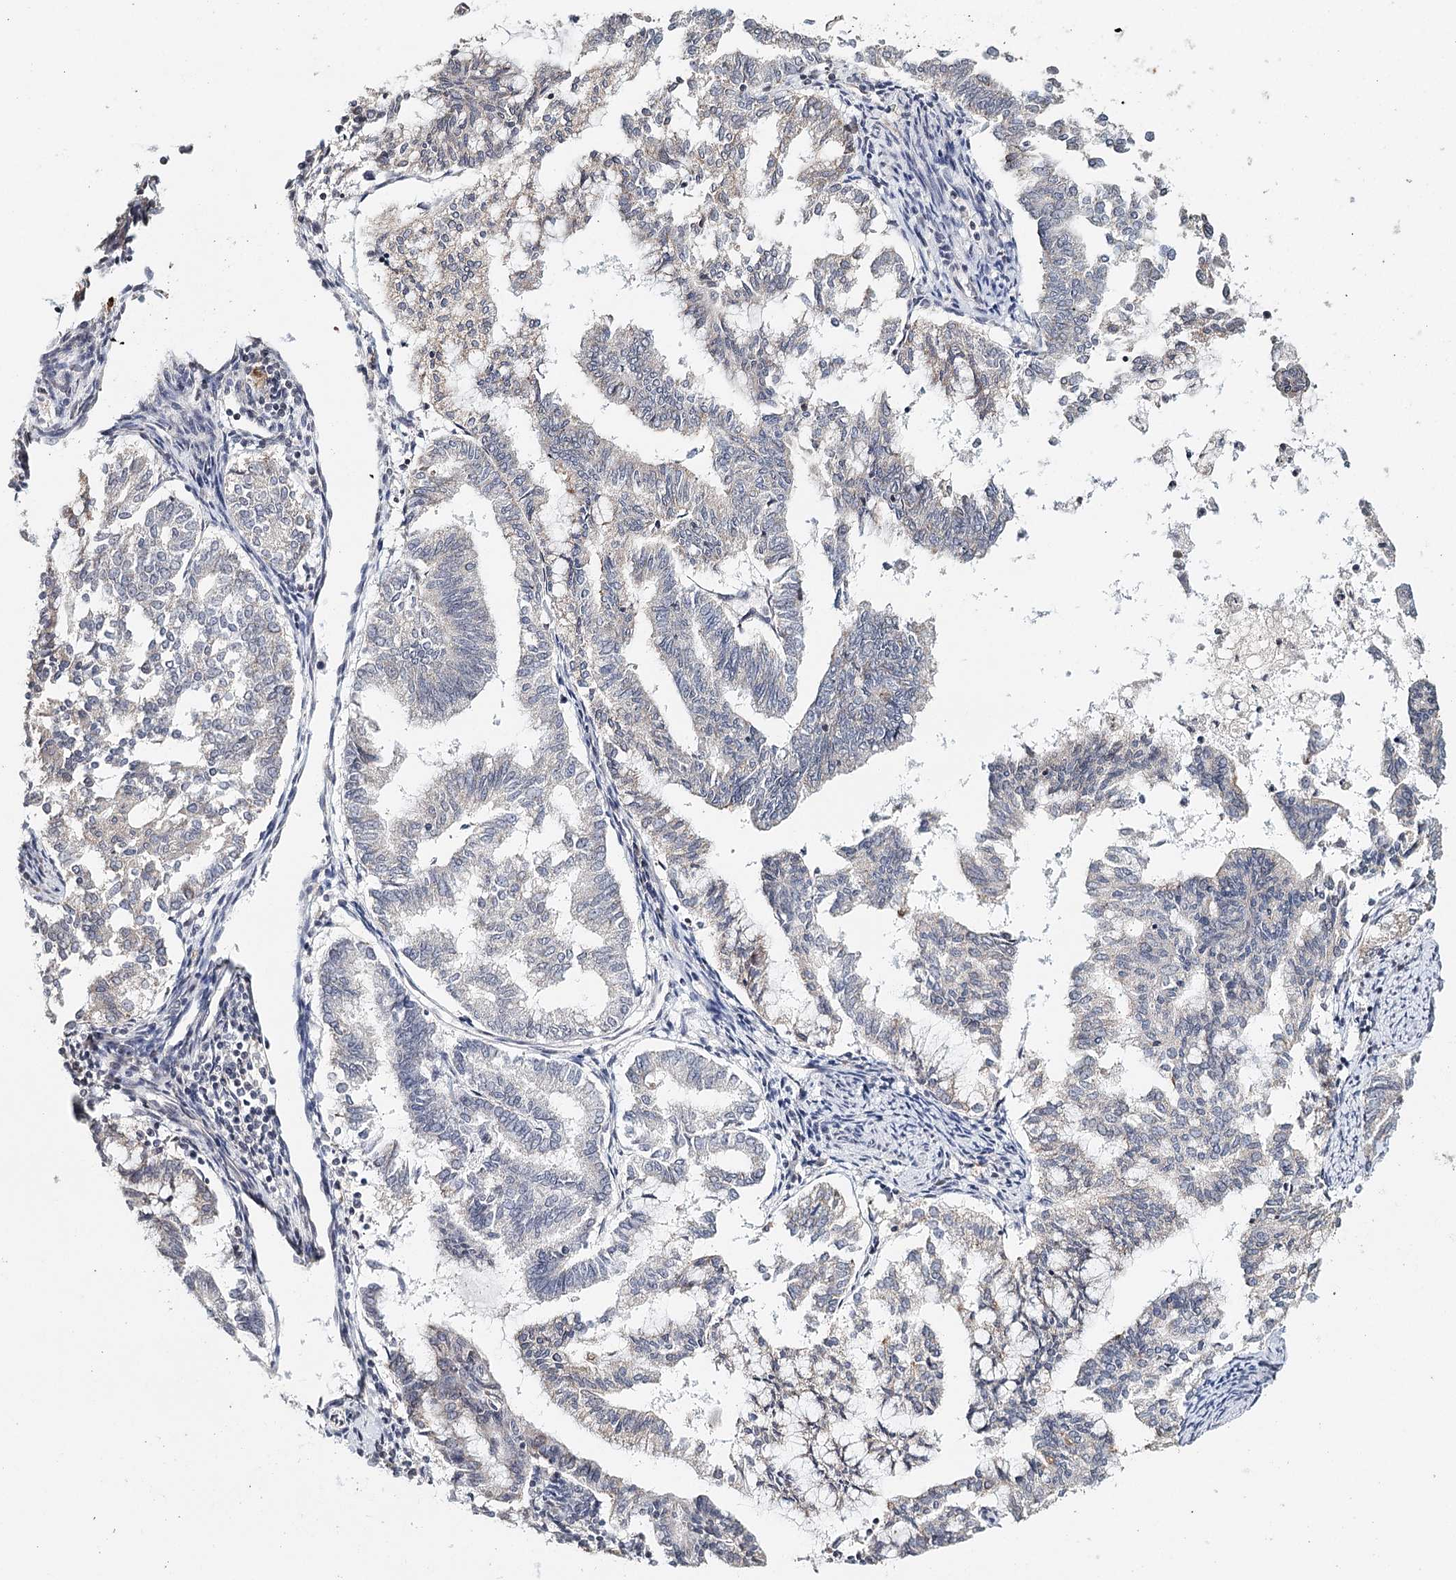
{"staining": {"intensity": "weak", "quantity": "<25%", "location": "nuclear"}, "tissue": "endometrial cancer", "cell_type": "Tumor cells", "image_type": "cancer", "snomed": [{"axis": "morphology", "description": "Adenocarcinoma, NOS"}, {"axis": "topography", "description": "Endometrium"}], "caption": "Image shows no protein staining in tumor cells of endometrial cancer (adenocarcinoma) tissue.", "gene": "ICOS", "patient": {"sex": "female", "age": 79}}